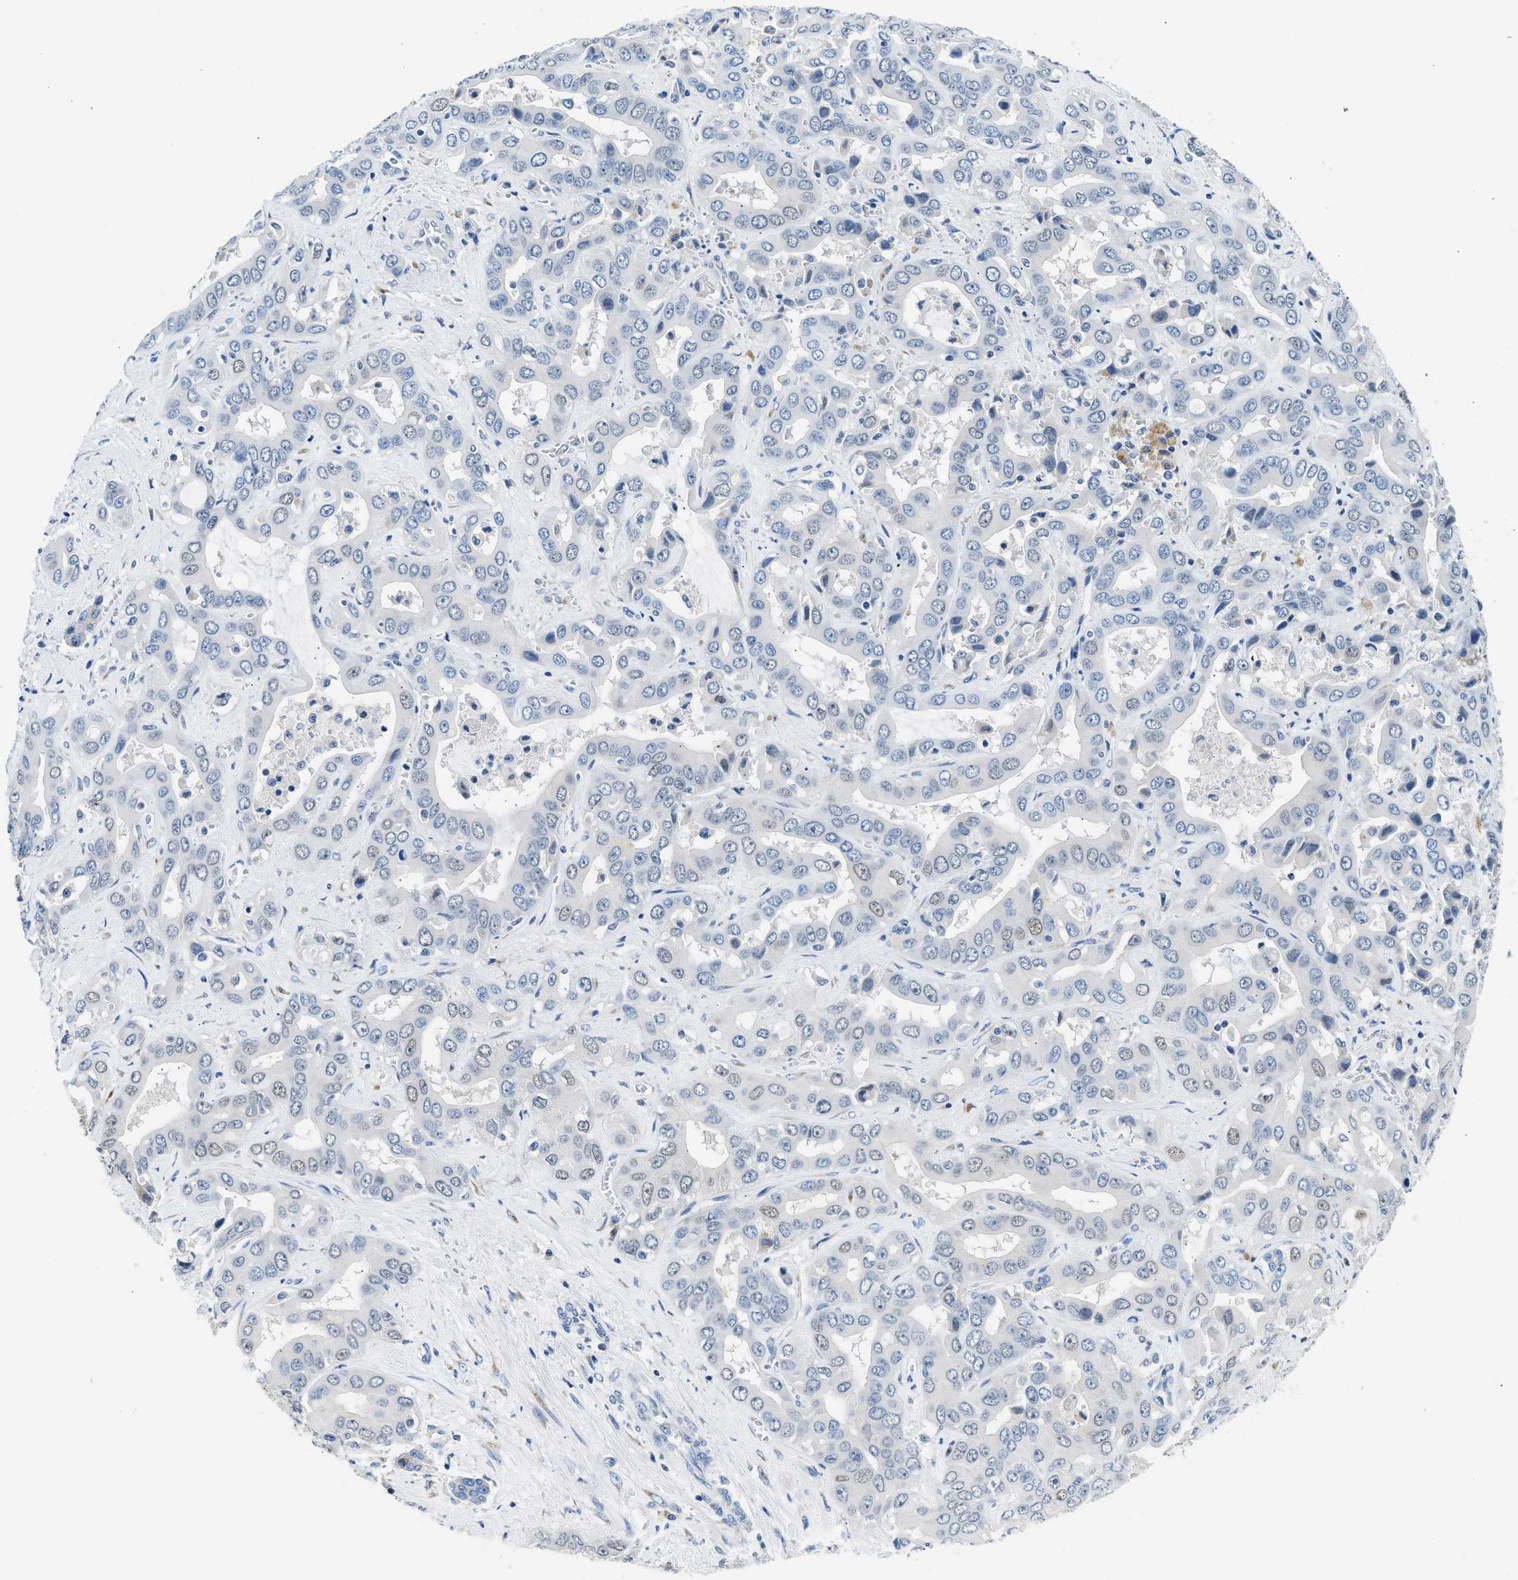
{"staining": {"intensity": "weak", "quantity": "<25%", "location": "nuclear"}, "tissue": "liver cancer", "cell_type": "Tumor cells", "image_type": "cancer", "snomed": [{"axis": "morphology", "description": "Cholangiocarcinoma"}, {"axis": "topography", "description": "Liver"}], "caption": "DAB (3,3'-diaminobenzidine) immunohistochemical staining of human liver cancer (cholangiocarcinoma) exhibits no significant staining in tumor cells.", "gene": "CLDN18", "patient": {"sex": "female", "age": 52}}